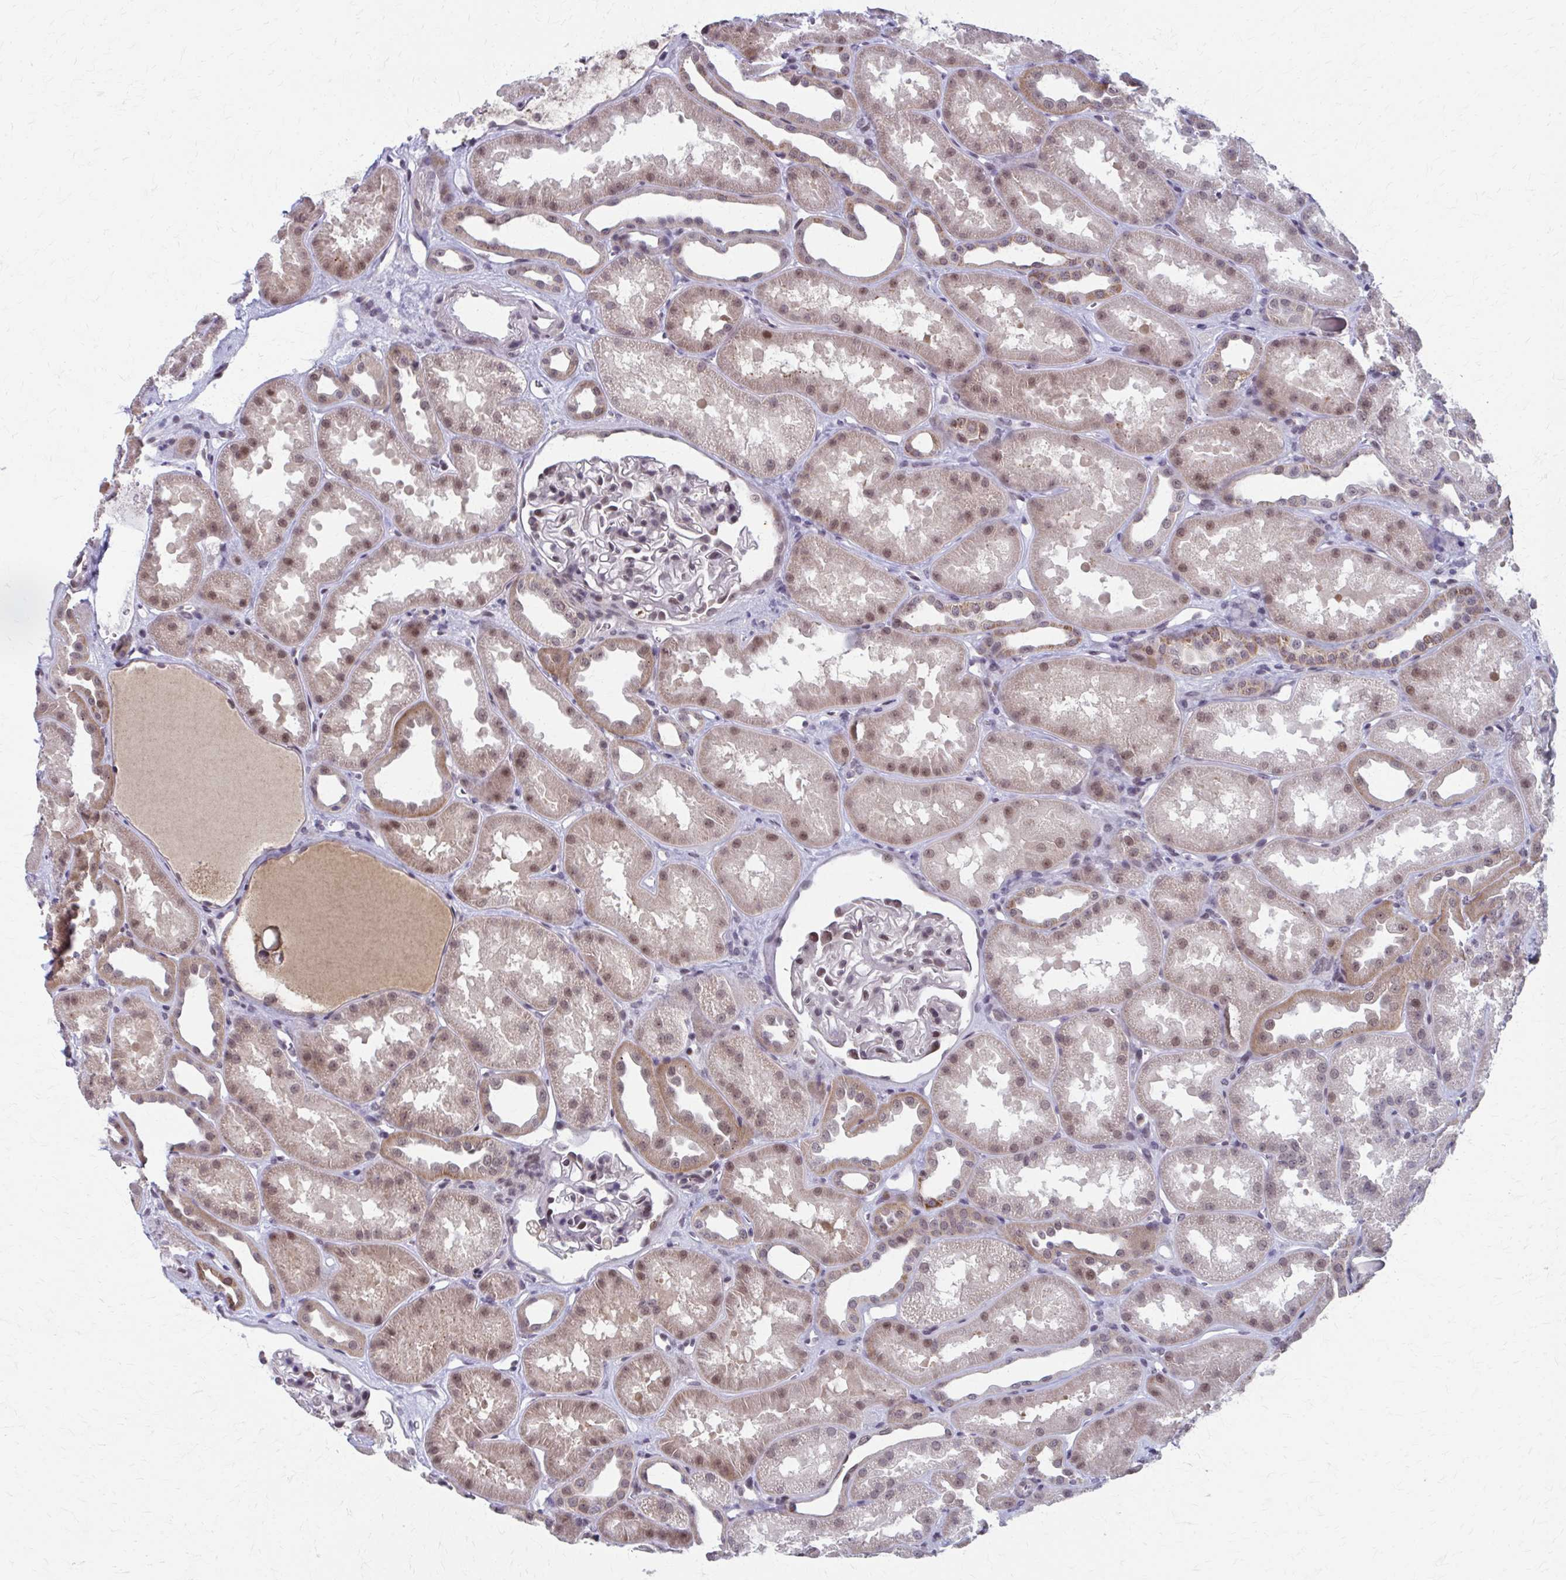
{"staining": {"intensity": "moderate", "quantity": "<25%", "location": "nuclear"}, "tissue": "kidney", "cell_type": "Cells in glomeruli", "image_type": "normal", "snomed": [{"axis": "morphology", "description": "Normal tissue, NOS"}, {"axis": "topography", "description": "Kidney"}], "caption": "The histopathology image reveals staining of unremarkable kidney, revealing moderate nuclear protein expression (brown color) within cells in glomeruli.", "gene": "SETBP1", "patient": {"sex": "male", "age": 61}}